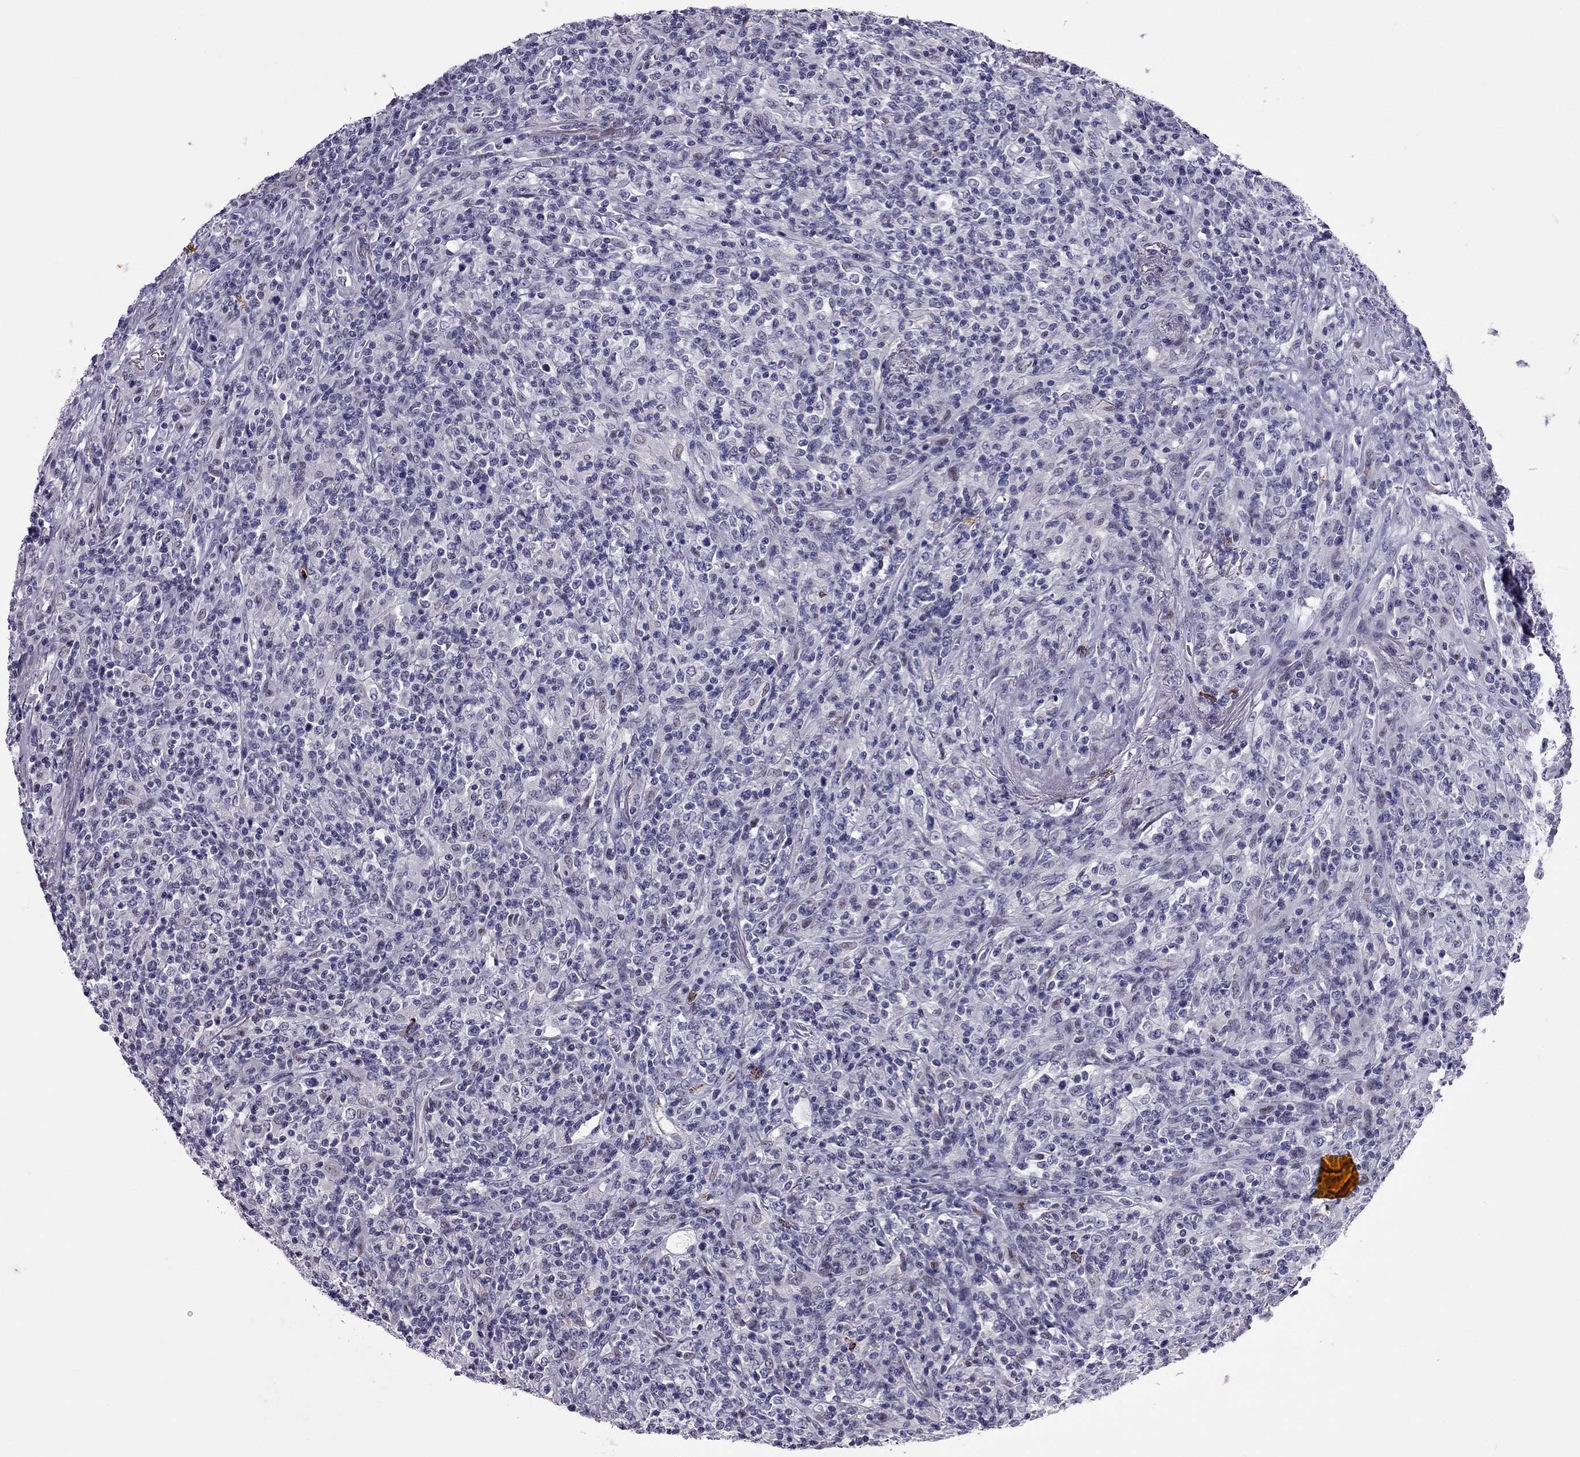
{"staining": {"intensity": "negative", "quantity": "none", "location": "none"}, "tissue": "lymphoma", "cell_type": "Tumor cells", "image_type": "cancer", "snomed": [{"axis": "morphology", "description": "Malignant lymphoma, non-Hodgkin's type, High grade"}, {"axis": "topography", "description": "Lung"}], "caption": "The histopathology image reveals no staining of tumor cells in high-grade malignant lymphoma, non-Hodgkin's type.", "gene": "CCL27", "patient": {"sex": "male", "age": 79}}